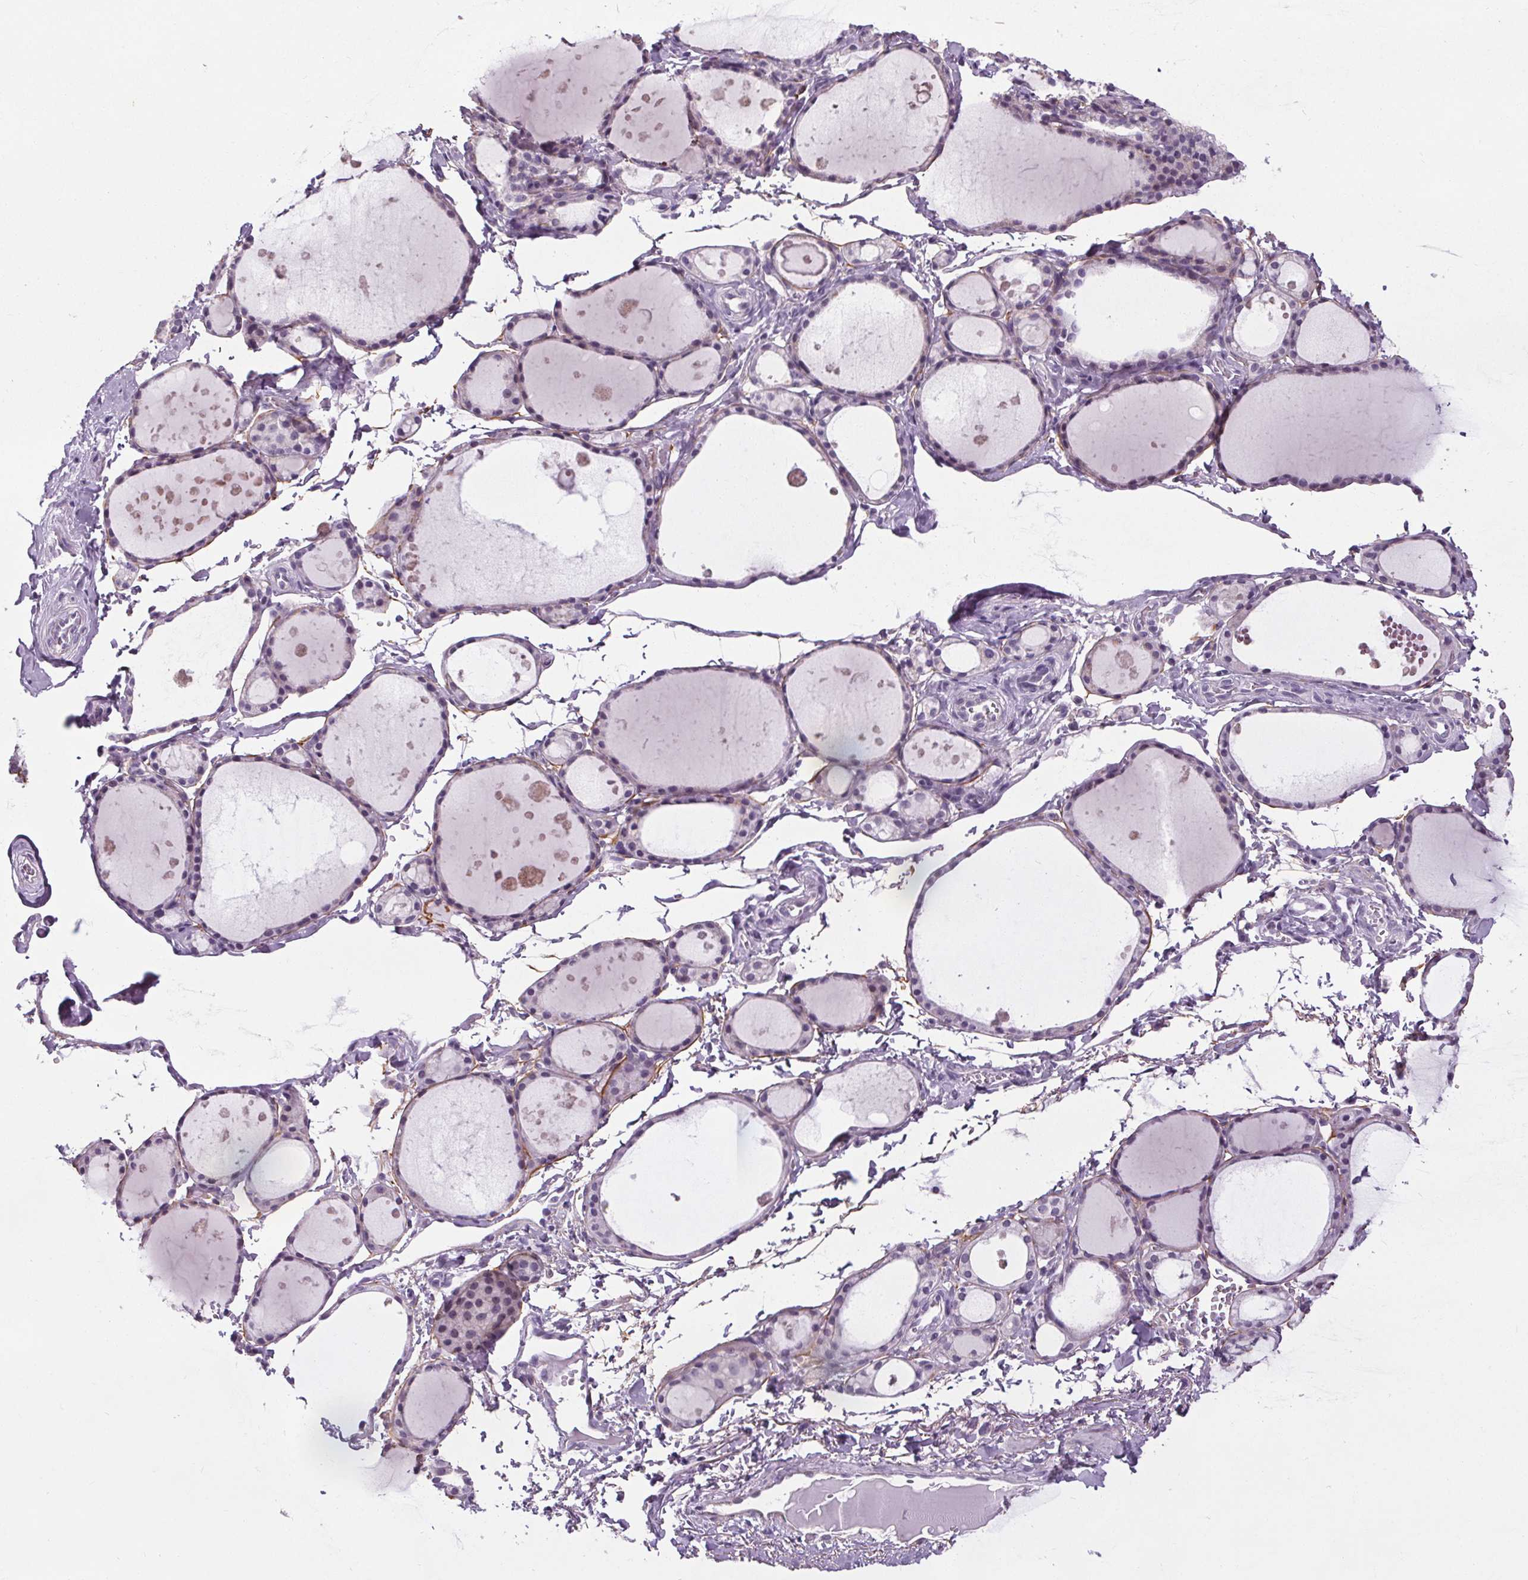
{"staining": {"intensity": "negative", "quantity": "none", "location": "none"}, "tissue": "thyroid gland", "cell_type": "Glandular cells", "image_type": "normal", "snomed": [{"axis": "morphology", "description": "Normal tissue, NOS"}, {"axis": "topography", "description": "Thyroid gland"}], "caption": "Immunohistochemistry (IHC) photomicrograph of normal thyroid gland: thyroid gland stained with DAB (3,3'-diaminobenzidine) shows no significant protein expression in glandular cells. (Brightfield microscopy of DAB IHC at high magnification).", "gene": "TMEM240", "patient": {"sex": "male", "age": 68}}